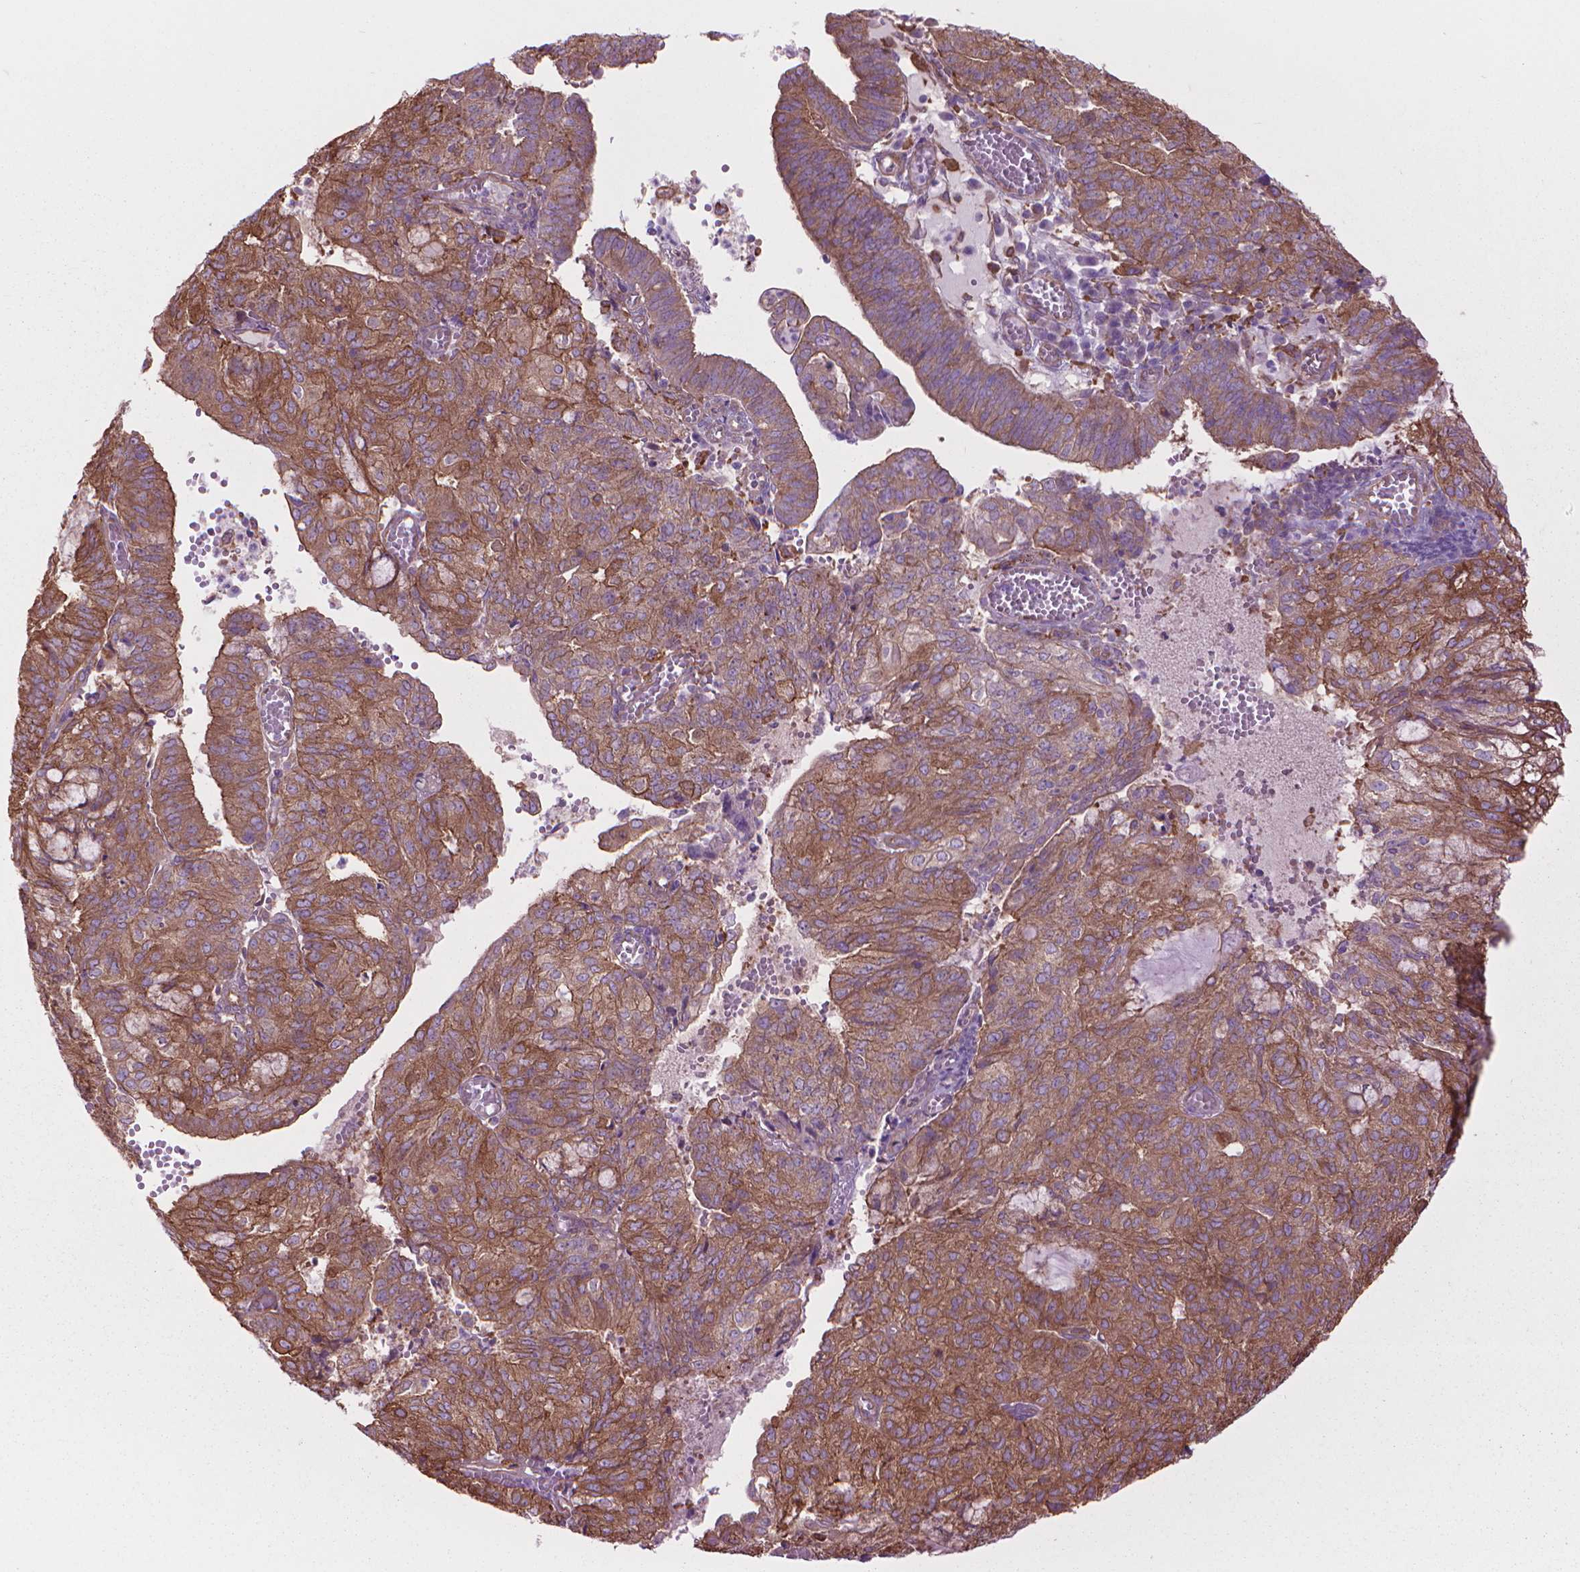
{"staining": {"intensity": "moderate", "quantity": ">75%", "location": "cytoplasmic/membranous"}, "tissue": "endometrial cancer", "cell_type": "Tumor cells", "image_type": "cancer", "snomed": [{"axis": "morphology", "description": "Adenocarcinoma, NOS"}, {"axis": "topography", "description": "Endometrium"}], "caption": "Endometrial cancer (adenocarcinoma) tissue exhibits moderate cytoplasmic/membranous staining in approximately >75% of tumor cells", "gene": "CORO1B", "patient": {"sex": "female", "age": 82}}